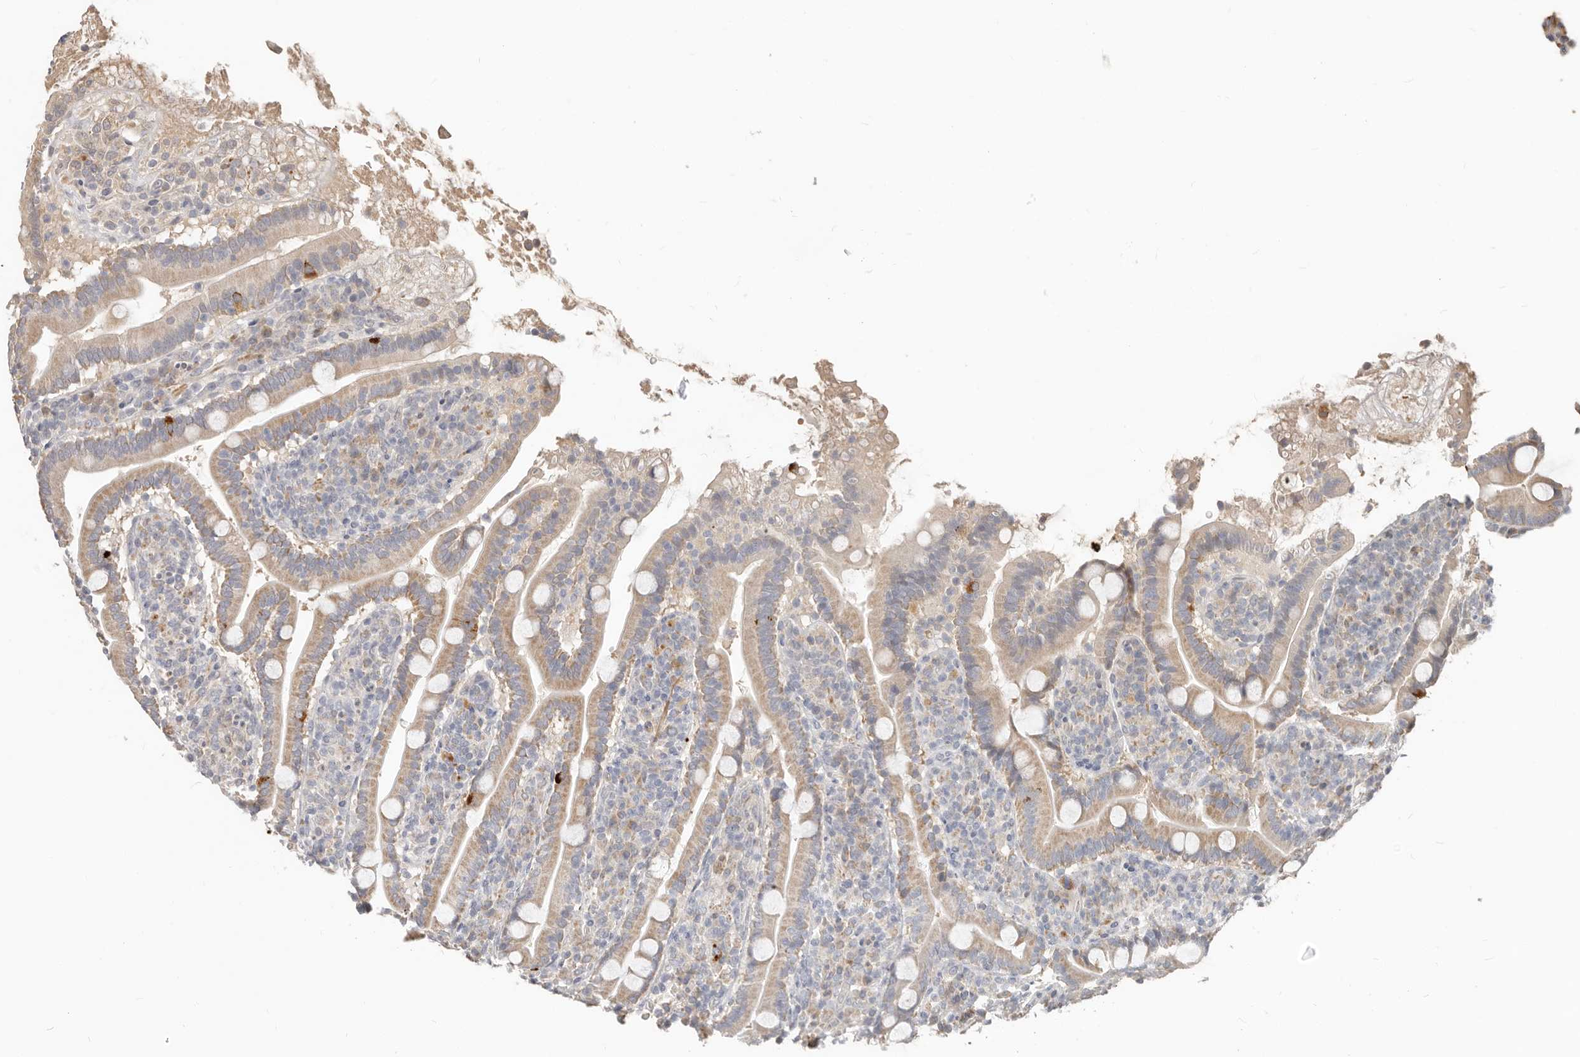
{"staining": {"intensity": "strong", "quantity": "<25%", "location": "cytoplasmic/membranous"}, "tissue": "duodenum", "cell_type": "Glandular cells", "image_type": "normal", "snomed": [{"axis": "morphology", "description": "Normal tissue, NOS"}, {"axis": "topography", "description": "Duodenum"}], "caption": "Immunohistochemical staining of benign duodenum shows medium levels of strong cytoplasmic/membranous staining in about <25% of glandular cells. (DAB (3,3'-diaminobenzidine) IHC, brown staining for protein, blue staining for nuclei).", "gene": "MTFR2", "patient": {"sex": "male", "age": 35}}